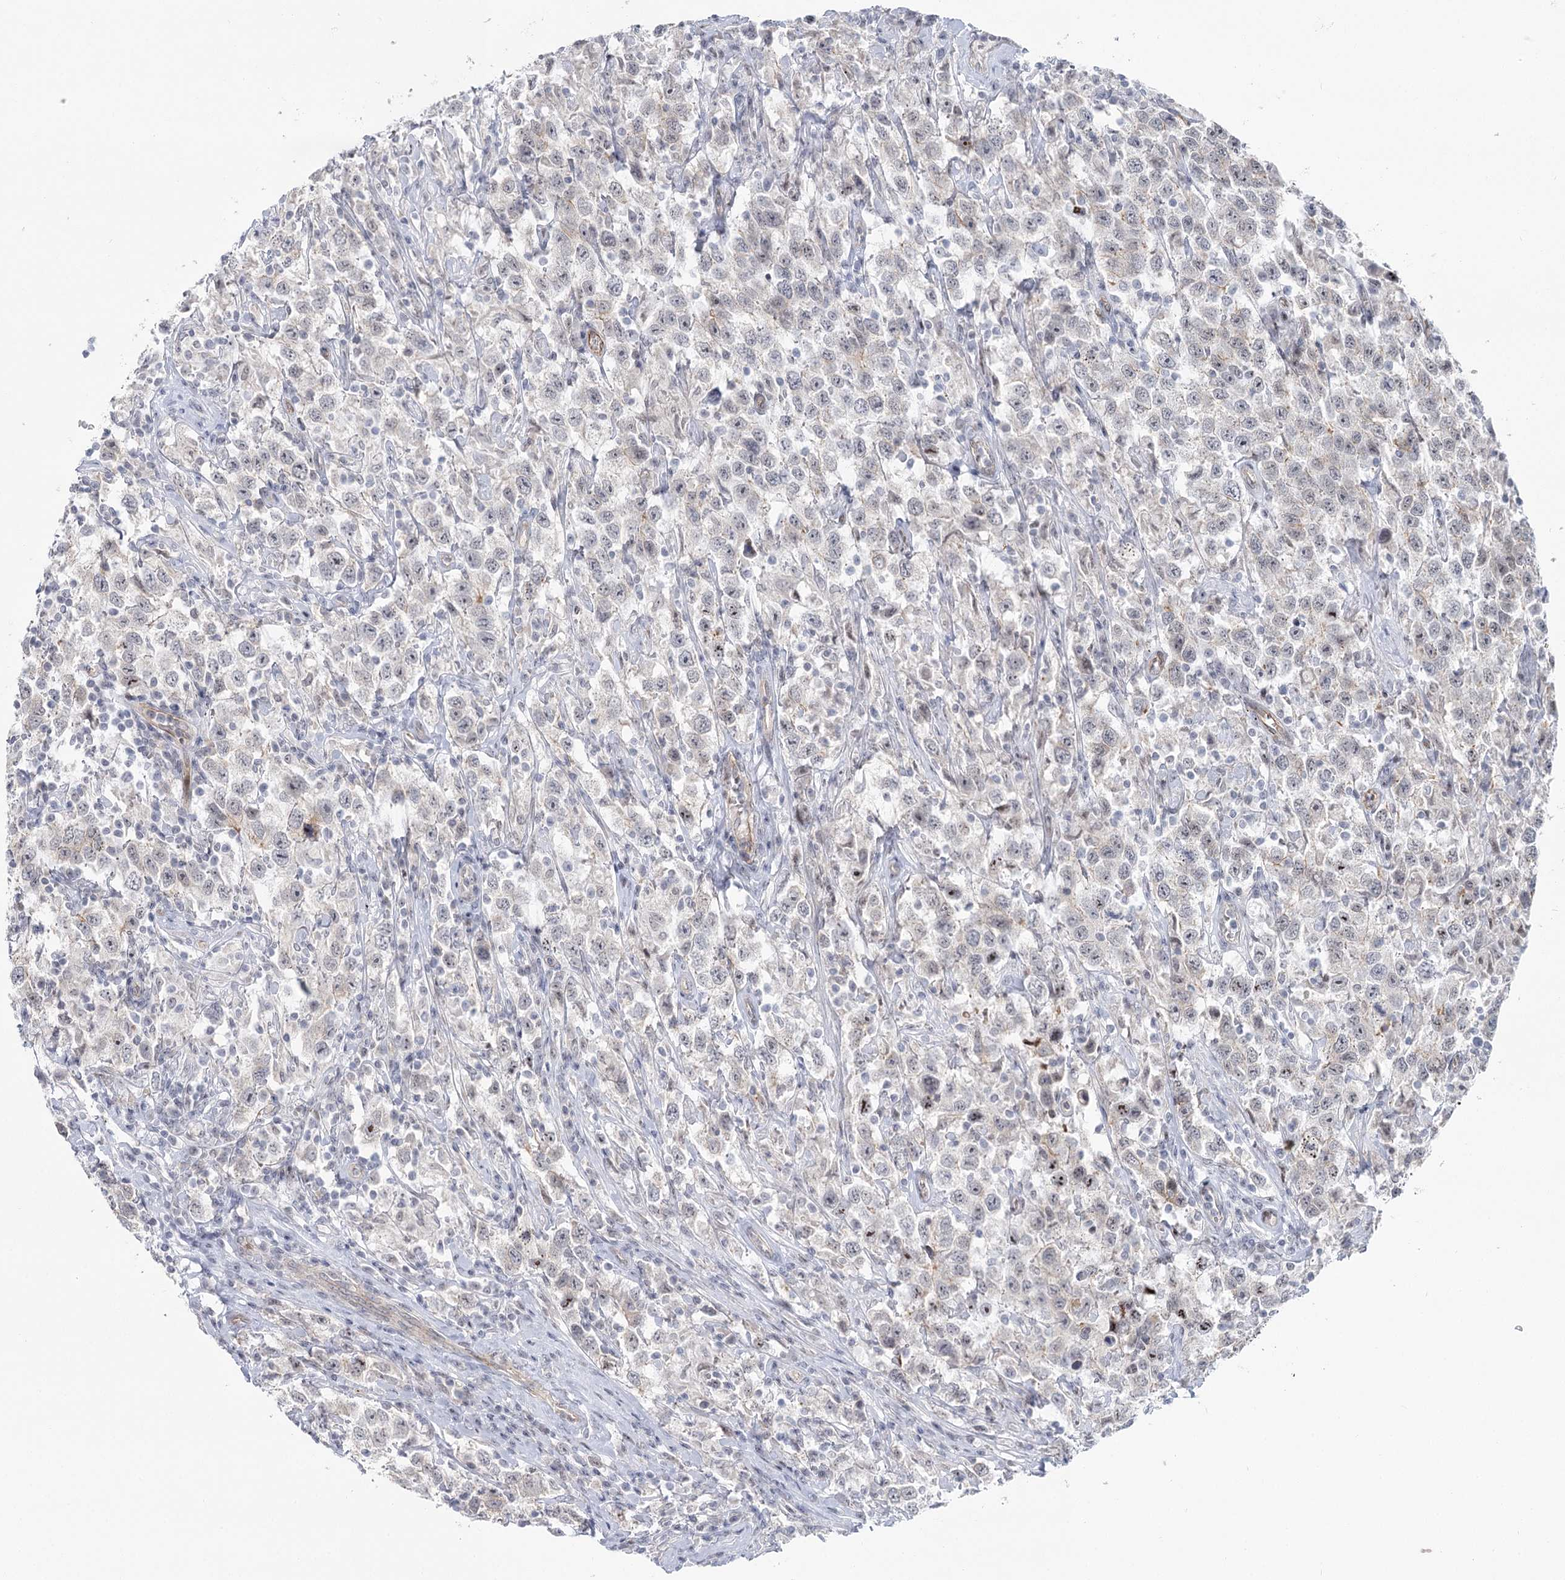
{"staining": {"intensity": "weak", "quantity": "<25%", "location": "cytoplasmic/membranous,nuclear"}, "tissue": "testis cancer", "cell_type": "Tumor cells", "image_type": "cancer", "snomed": [{"axis": "morphology", "description": "Seminoma, NOS"}, {"axis": "topography", "description": "Testis"}], "caption": "Micrograph shows no protein staining in tumor cells of testis cancer (seminoma) tissue.", "gene": "ABHD8", "patient": {"sex": "male", "age": 41}}